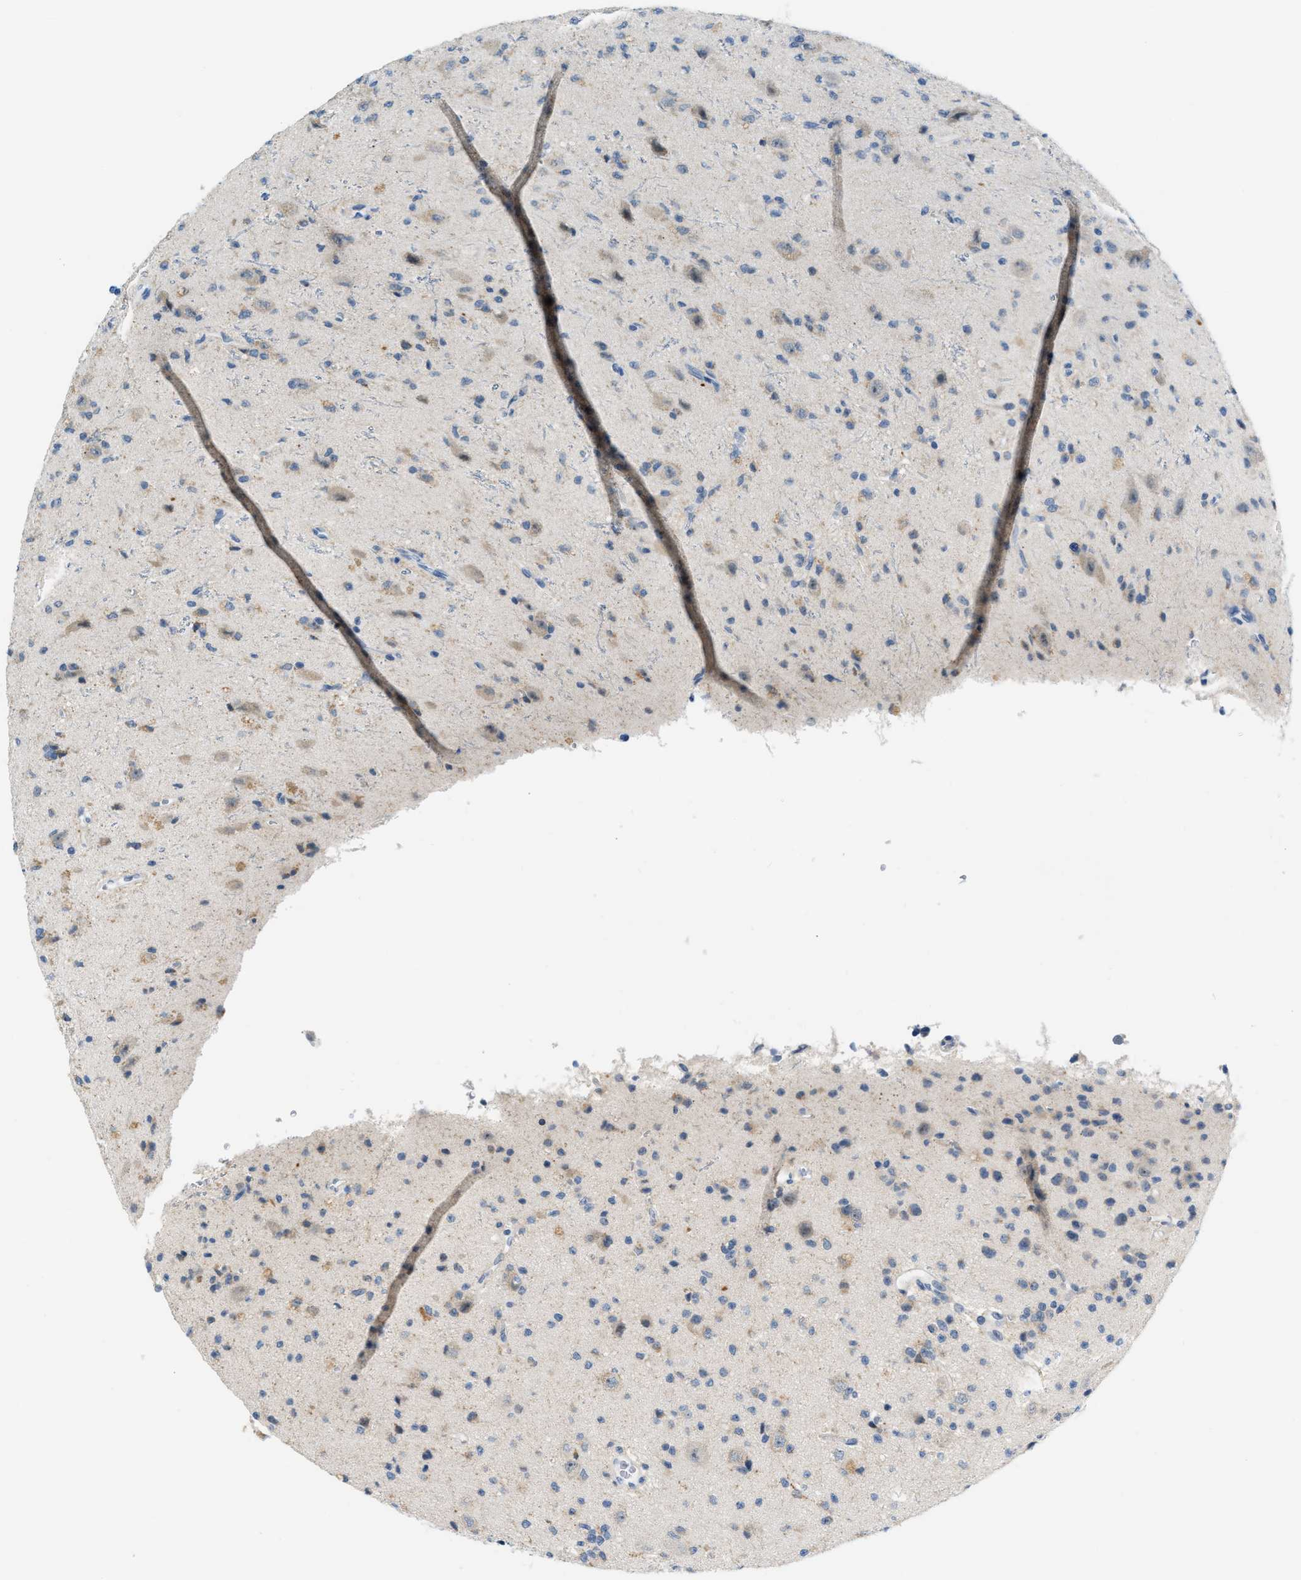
{"staining": {"intensity": "negative", "quantity": "none", "location": "none"}, "tissue": "glioma", "cell_type": "Tumor cells", "image_type": "cancer", "snomed": [{"axis": "morphology", "description": "Glioma, malignant, High grade"}, {"axis": "topography", "description": "pancreas cauda"}], "caption": "Protein analysis of glioma demonstrates no significant expression in tumor cells.", "gene": "PHRF1", "patient": {"sex": "male", "age": 60}}